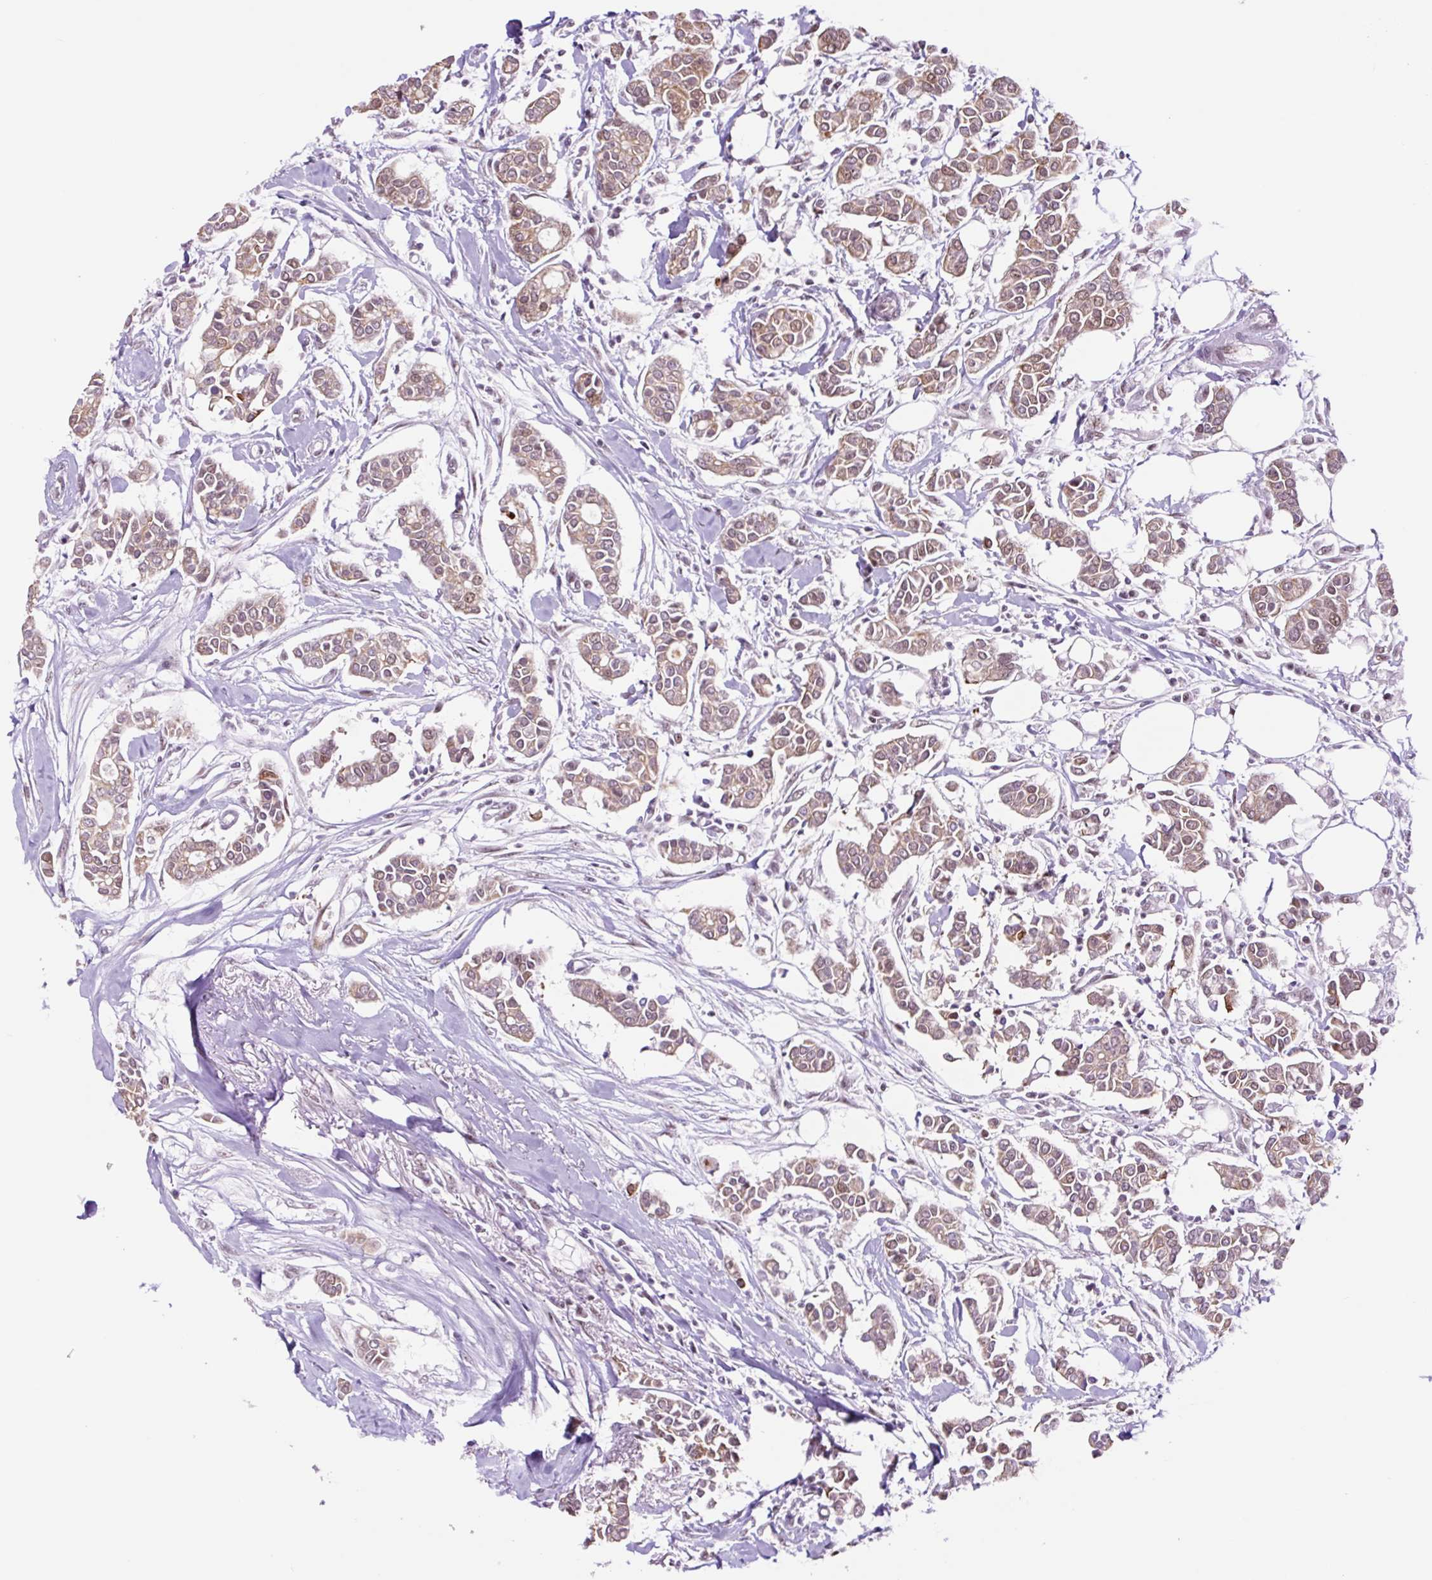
{"staining": {"intensity": "weak", "quantity": "25%-75%", "location": "cytoplasmic/membranous,nuclear"}, "tissue": "breast cancer", "cell_type": "Tumor cells", "image_type": "cancer", "snomed": [{"axis": "morphology", "description": "Duct carcinoma"}, {"axis": "topography", "description": "Breast"}], "caption": "Immunohistochemistry staining of breast cancer, which reveals low levels of weak cytoplasmic/membranous and nuclear positivity in about 25%-75% of tumor cells indicating weak cytoplasmic/membranous and nuclear protein expression. The staining was performed using DAB (brown) for protein detection and nuclei were counterstained in hematoxylin (blue).", "gene": "TAF1A", "patient": {"sex": "female", "age": 84}}